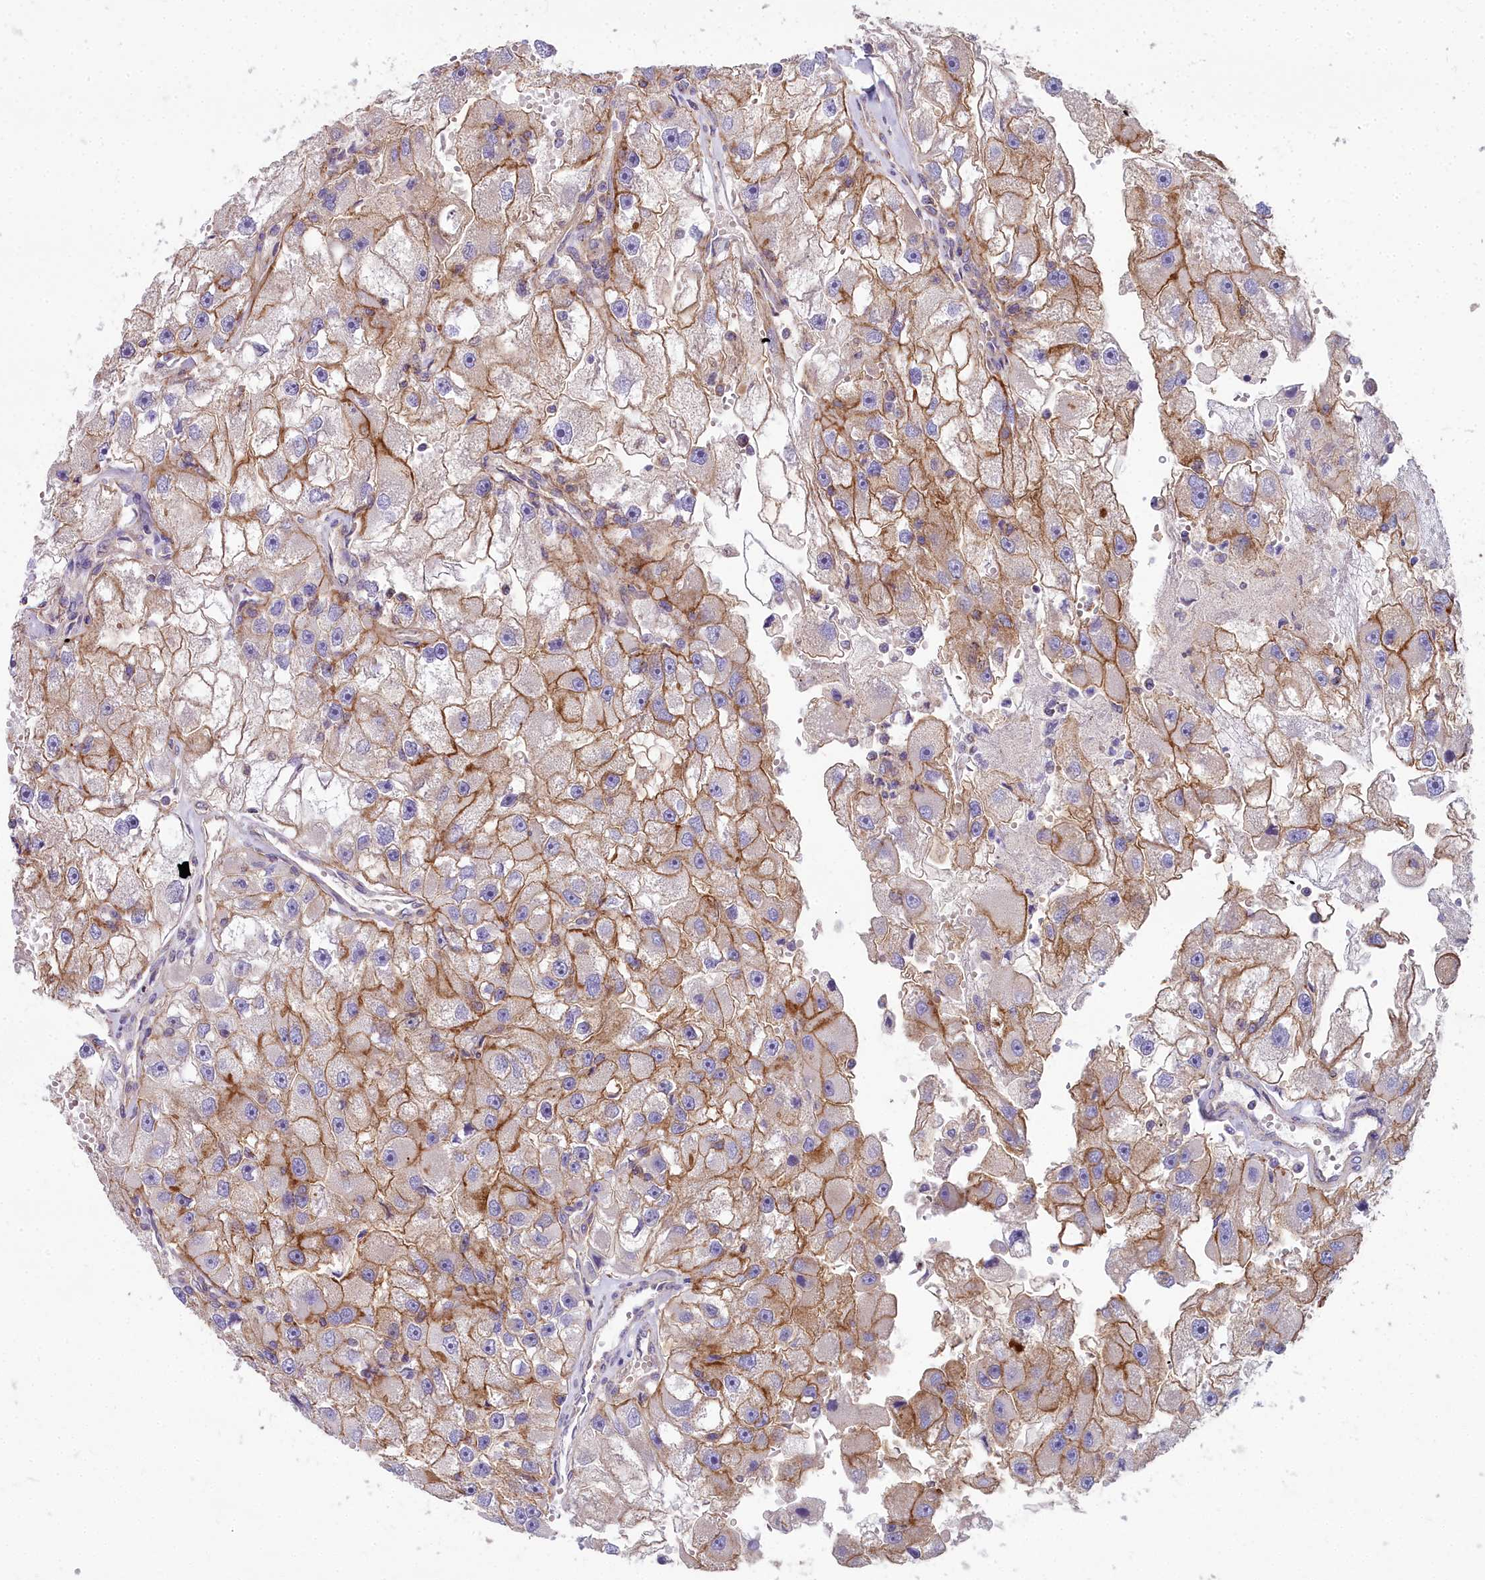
{"staining": {"intensity": "moderate", "quantity": "25%-75%", "location": "cytoplasmic/membranous"}, "tissue": "renal cancer", "cell_type": "Tumor cells", "image_type": "cancer", "snomed": [{"axis": "morphology", "description": "Adenocarcinoma, NOS"}, {"axis": "topography", "description": "Kidney"}], "caption": "Human renal adenocarcinoma stained with a protein marker reveals moderate staining in tumor cells.", "gene": "FRMPD1", "patient": {"sex": "male", "age": 63}}